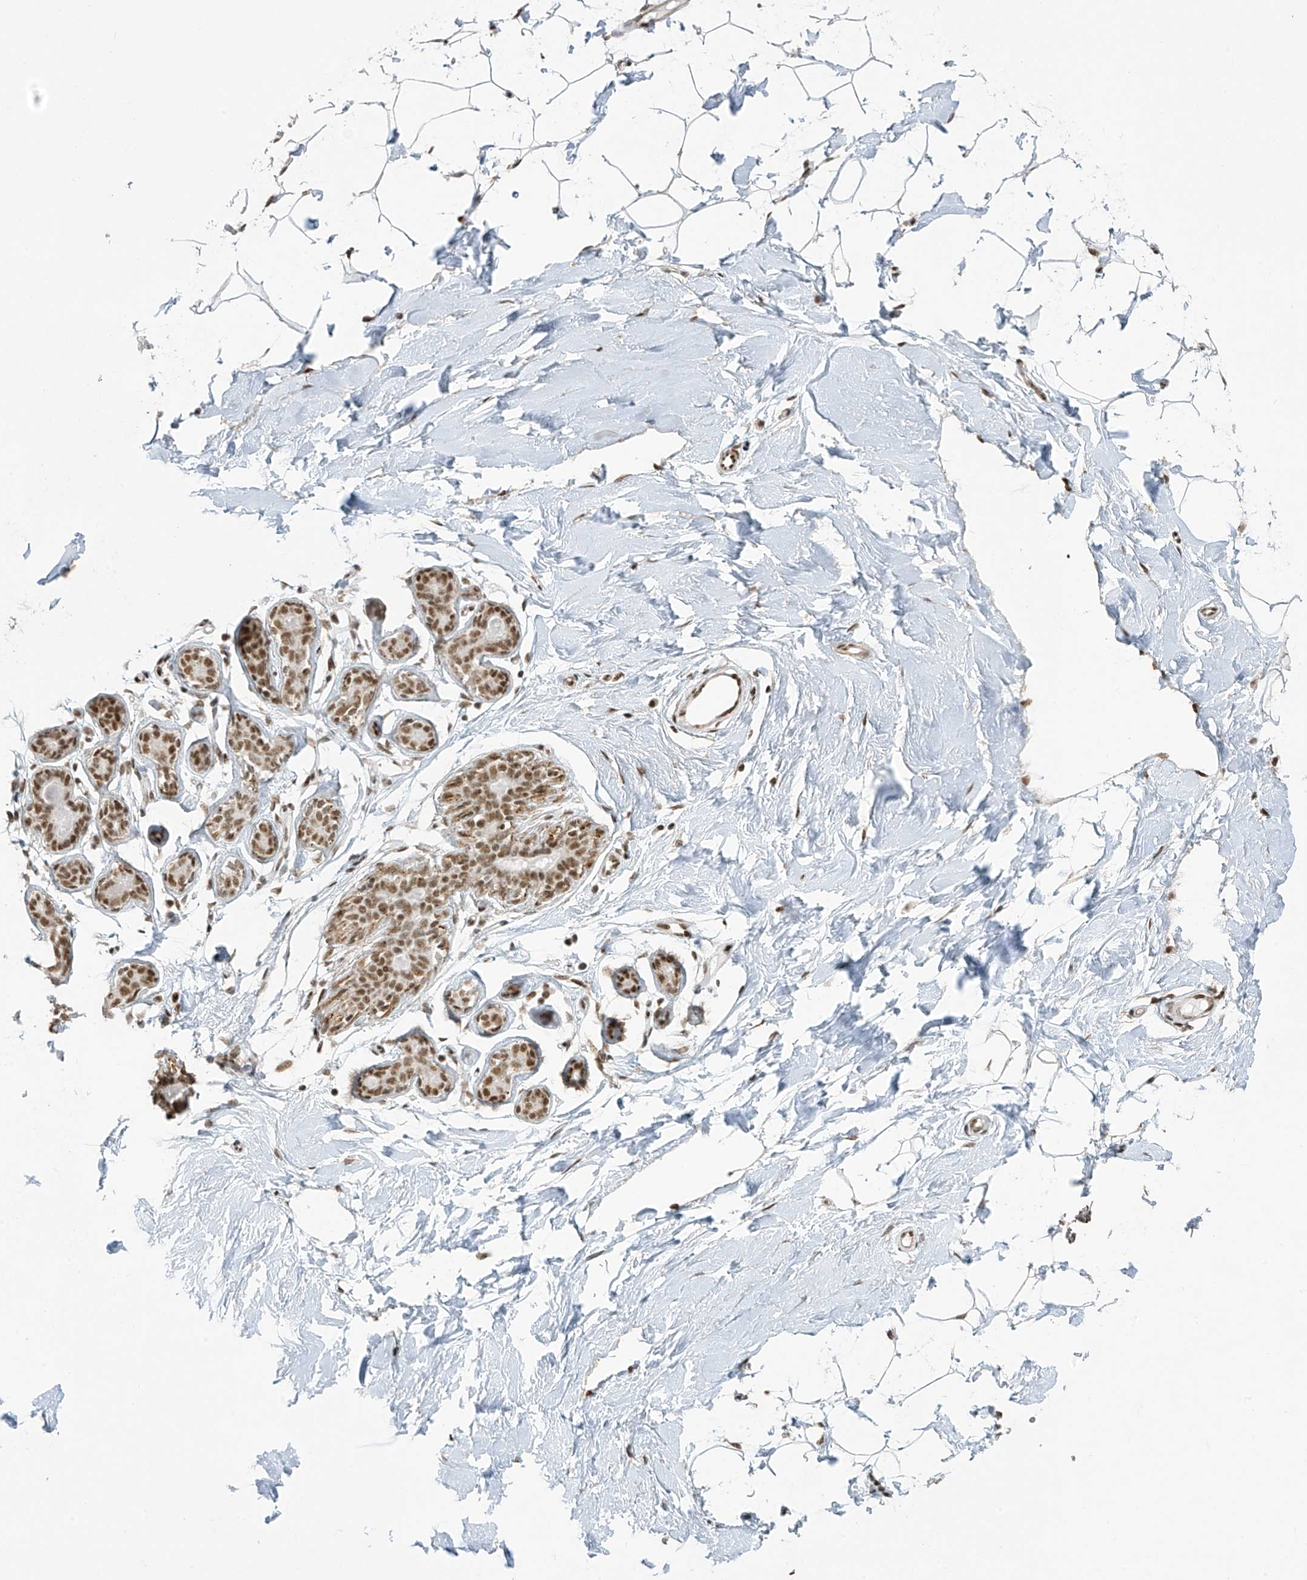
{"staining": {"intensity": "moderate", "quantity": ">75%", "location": "nuclear"}, "tissue": "adipose tissue", "cell_type": "Adipocytes", "image_type": "normal", "snomed": [{"axis": "morphology", "description": "Normal tissue, NOS"}, {"axis": "topography", "description": "Breast"}], "caption": "This photomicrograph reveals IHC staining of normal human adipose tissue, with medium moderate nuclear staining in about >75% of adipocytes.", "gene": "MS4A6A", "patient": {"sex": "female", "age": 23}}